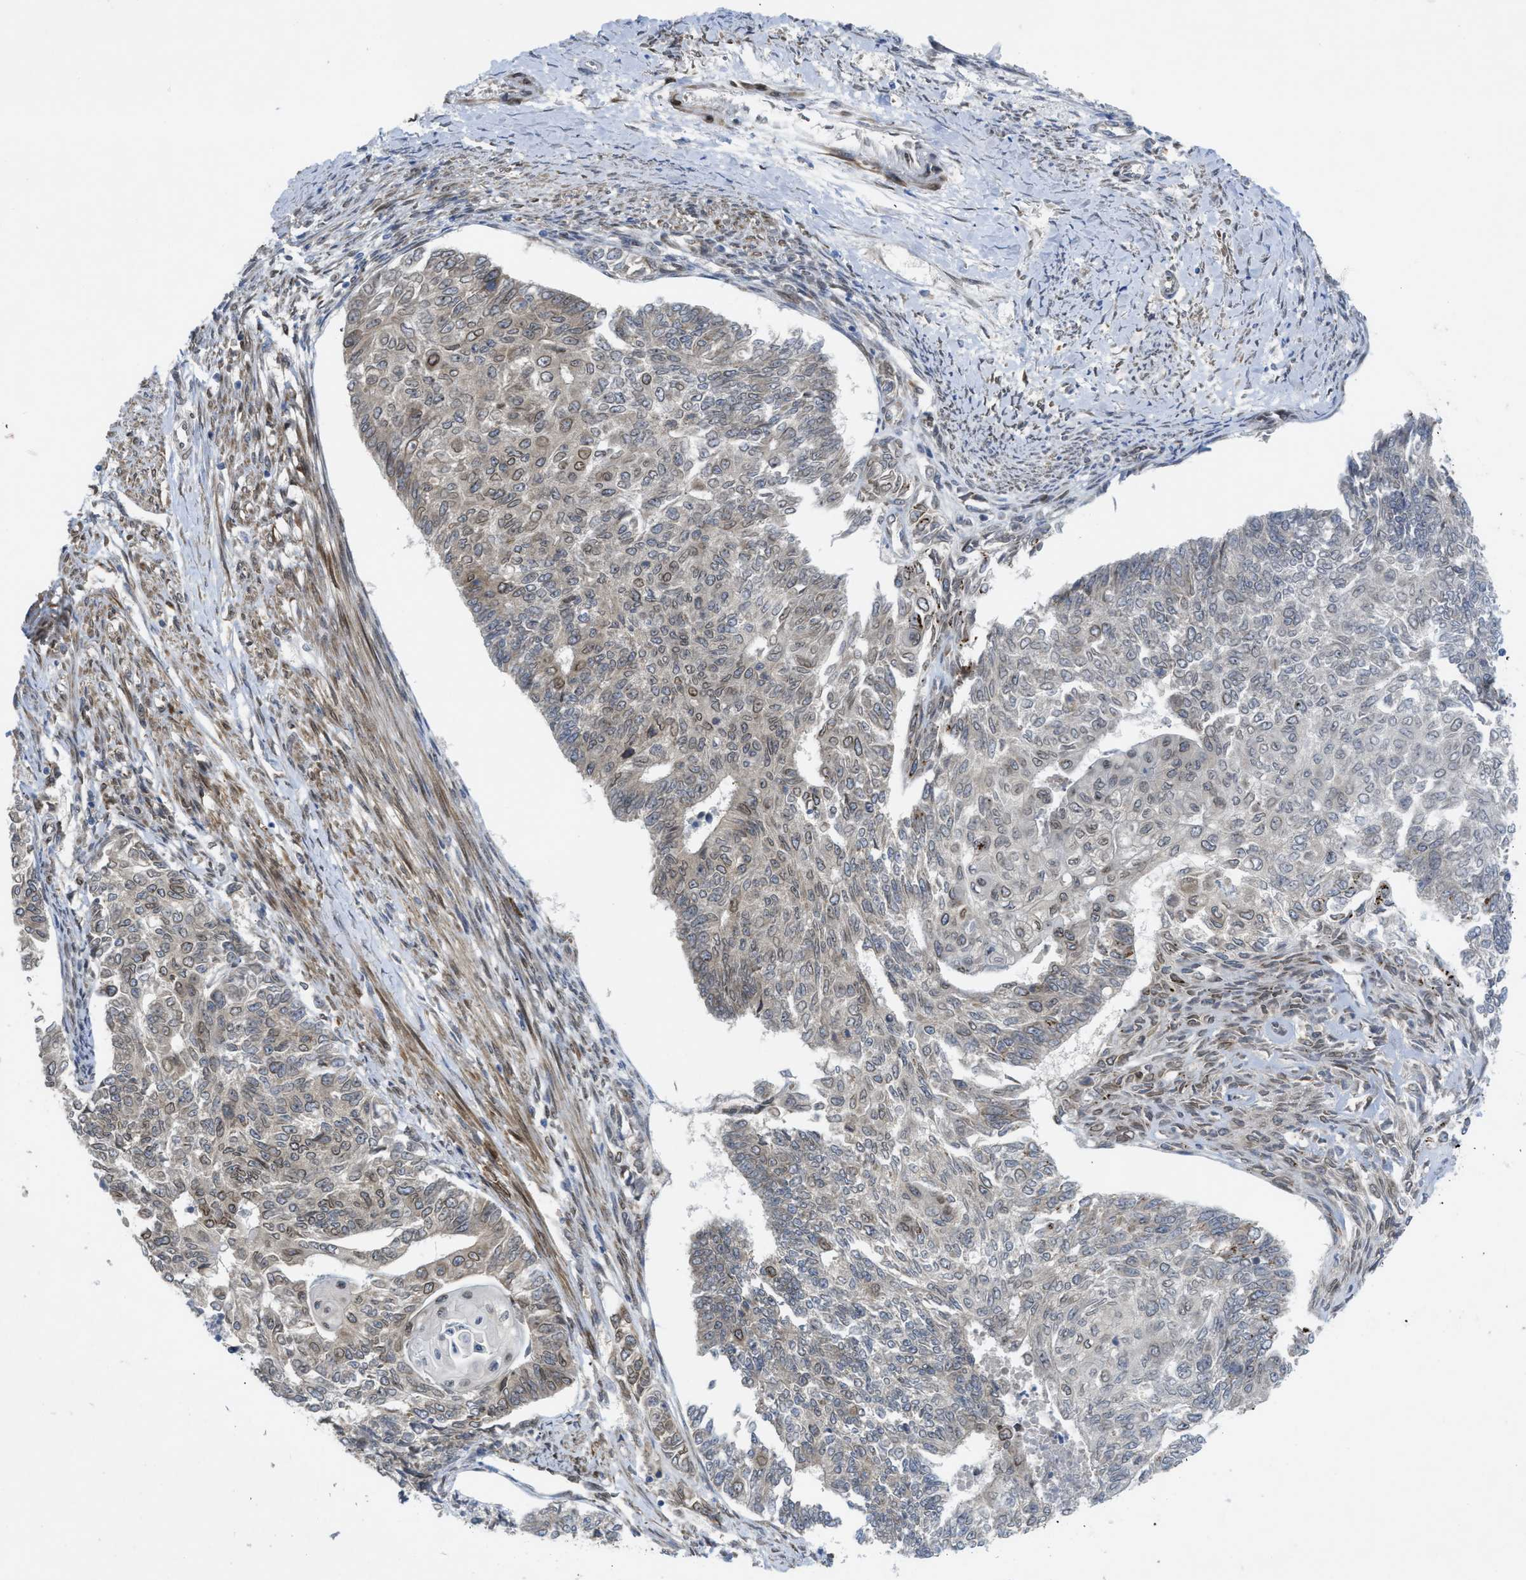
{"staining": {"intensity": "weak", "quantity": "25%-75%", "location": "cytoplasmic/membranous"}, "tissue": "endometrial cancer", "cell_type": "Tumor cells", "image_type": "cancer", "snomed": [{"axis": "morphology", "description": "Adenocarcinoma, NOS"}, {"axis": "topography", "description": "Endometrium"}], "caption": "Adenocarcinoma (endometrial) was stained to show a protein in brown. There is low levels of weak cytoplasmic/membranous positivity in approximately 25%-75% of tumor cells.", "gene": "EIF2AK3", "patient": {"sex": "female", "age": 32}}